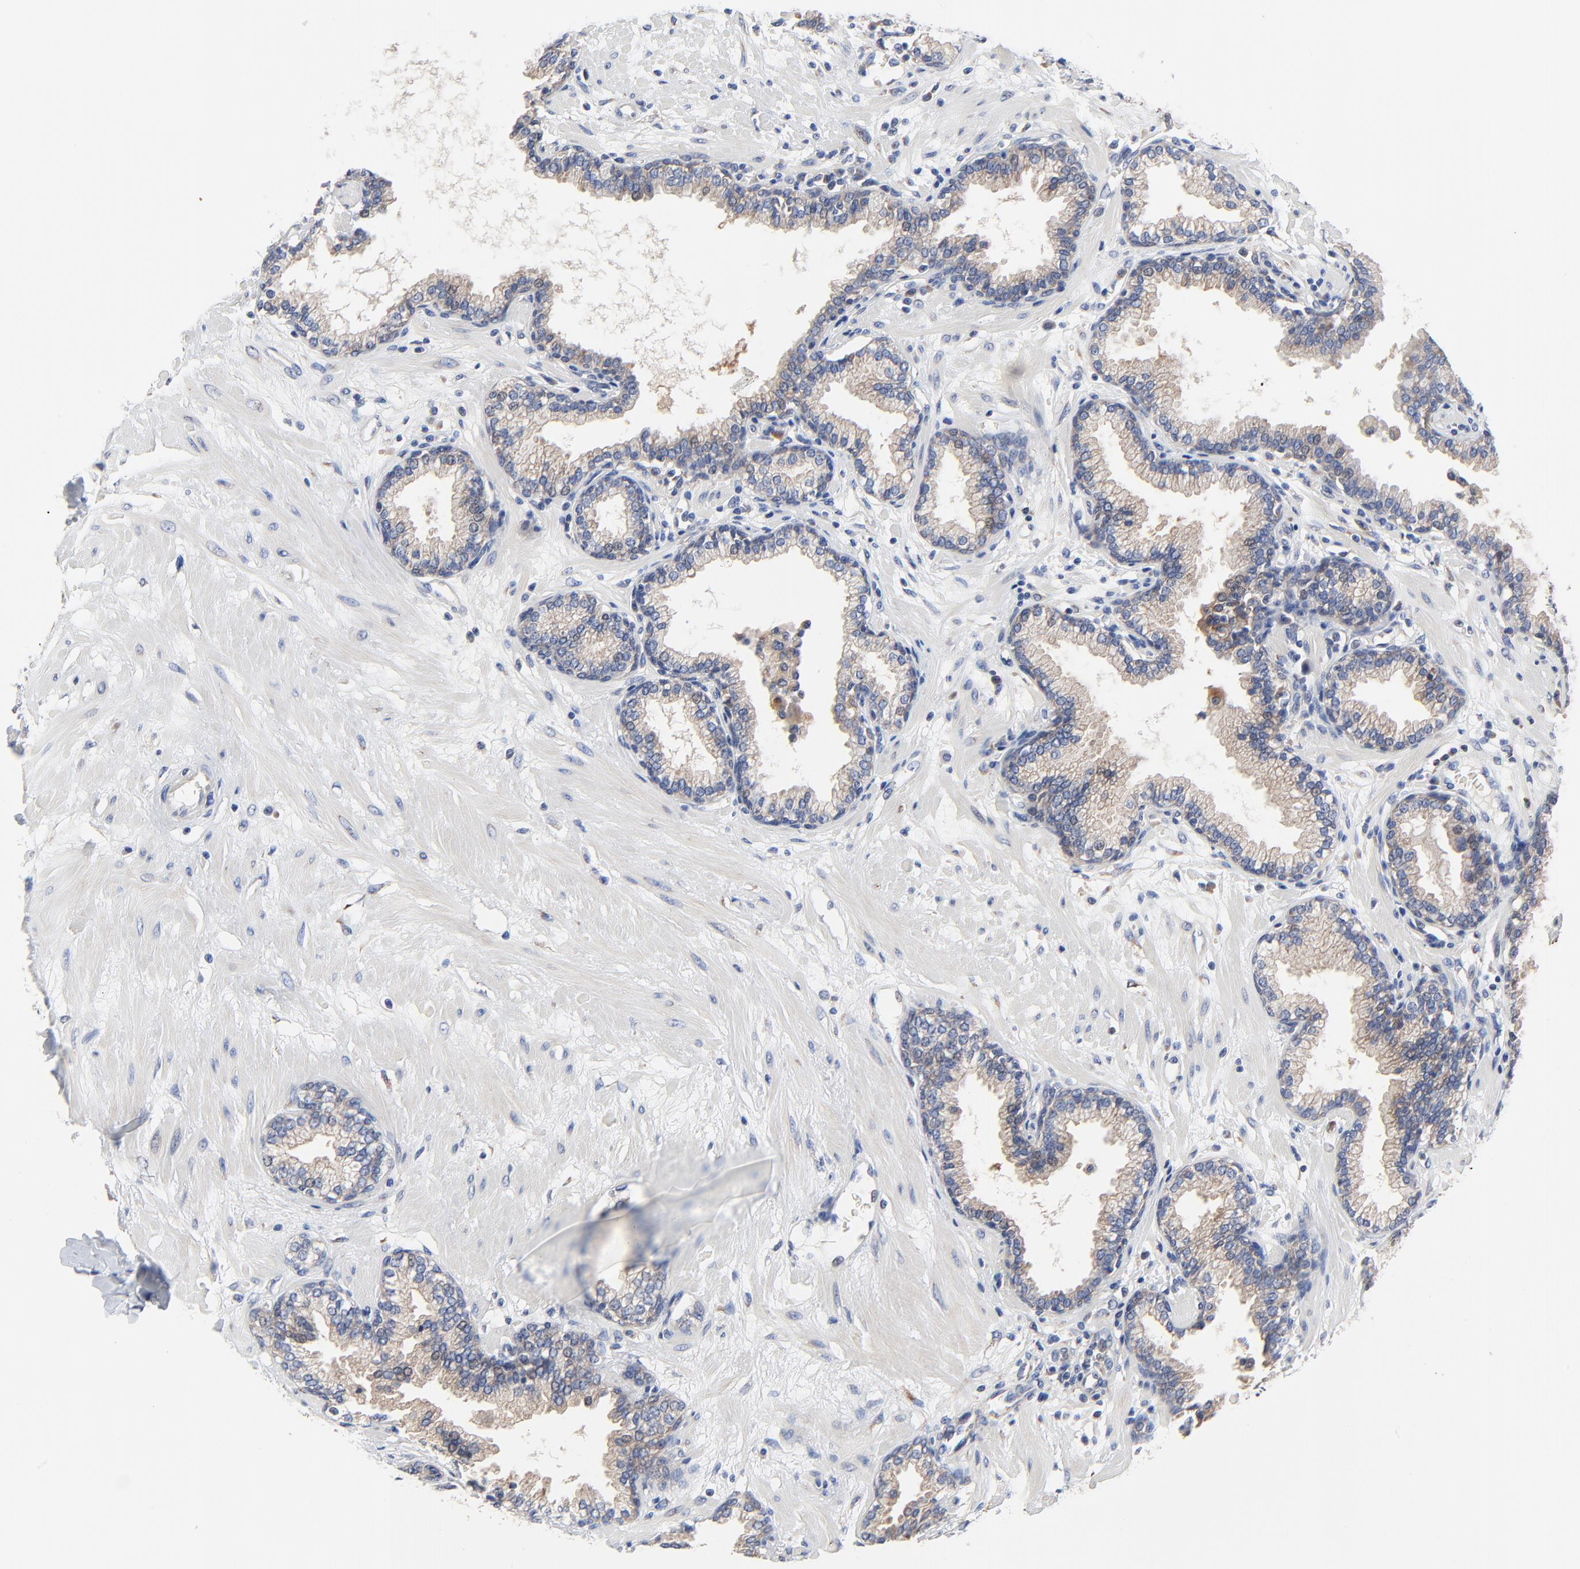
{"staining": {"intensity": "weak", "quantity": ">75%", "location": "cytoplasmic/membranous"}, "tissue": "prostate", "cell_type": "Glandular cells", "image_type": "normal", "snomed": [{"axis": "morphology", "description": "Normal tissue, NOS"}, {"axis": "topography", "description": "Prostate"}], "caption": "Weak cytoplasmic/membranous positivity is identified in about >75% of glandular cells in normal prostate. The staining was performed using DAB (3,3'-diaminobenzidine) to visualize the protein expression in brown, while the nuclei were stained in blue with hematoxylin (Magnification: 20x).", "gene": "VAV2", "patient": {"sex": "male", "age": 64}}